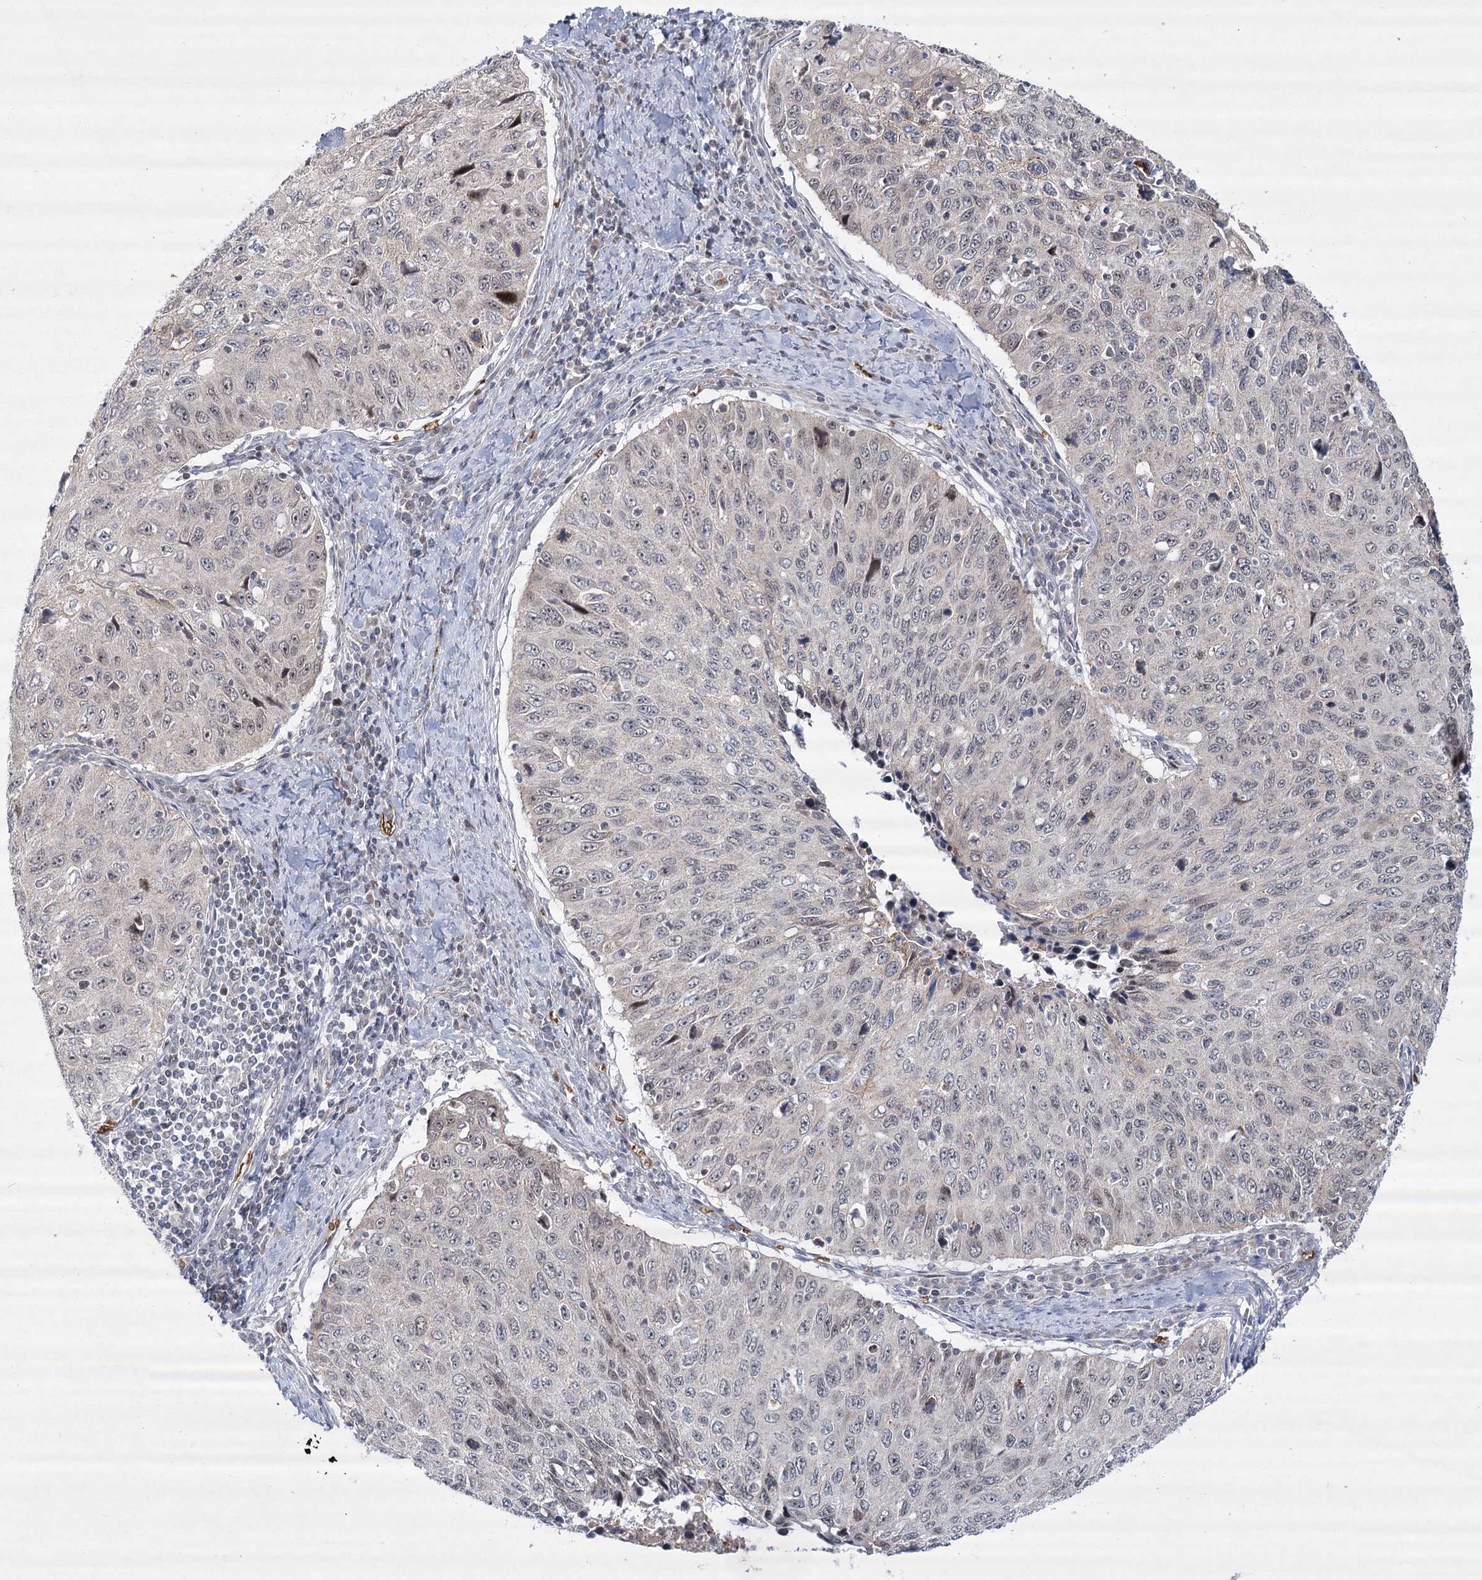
{"staining": {"intensity": "negative", "quantity": "none", "location": "none"}, "tissue": "cervical cancer", "cell_type": "Tumor cells", "image_type": "cancer", "snomed": [{"axis": "morphology", "description": "Squamous cell carcinoma, NOS"}, {"axis": "topography", "description": "Cervix"}], "caption": "Immunohistochemical staining of human cervical cancer demonstrates no significant staining in tumor cells. (Immunohistochemistry, brightfield microscopy, high magnification).", "gene": "NSMCE4A", "patient": {"sex": "female", "age": 53}}